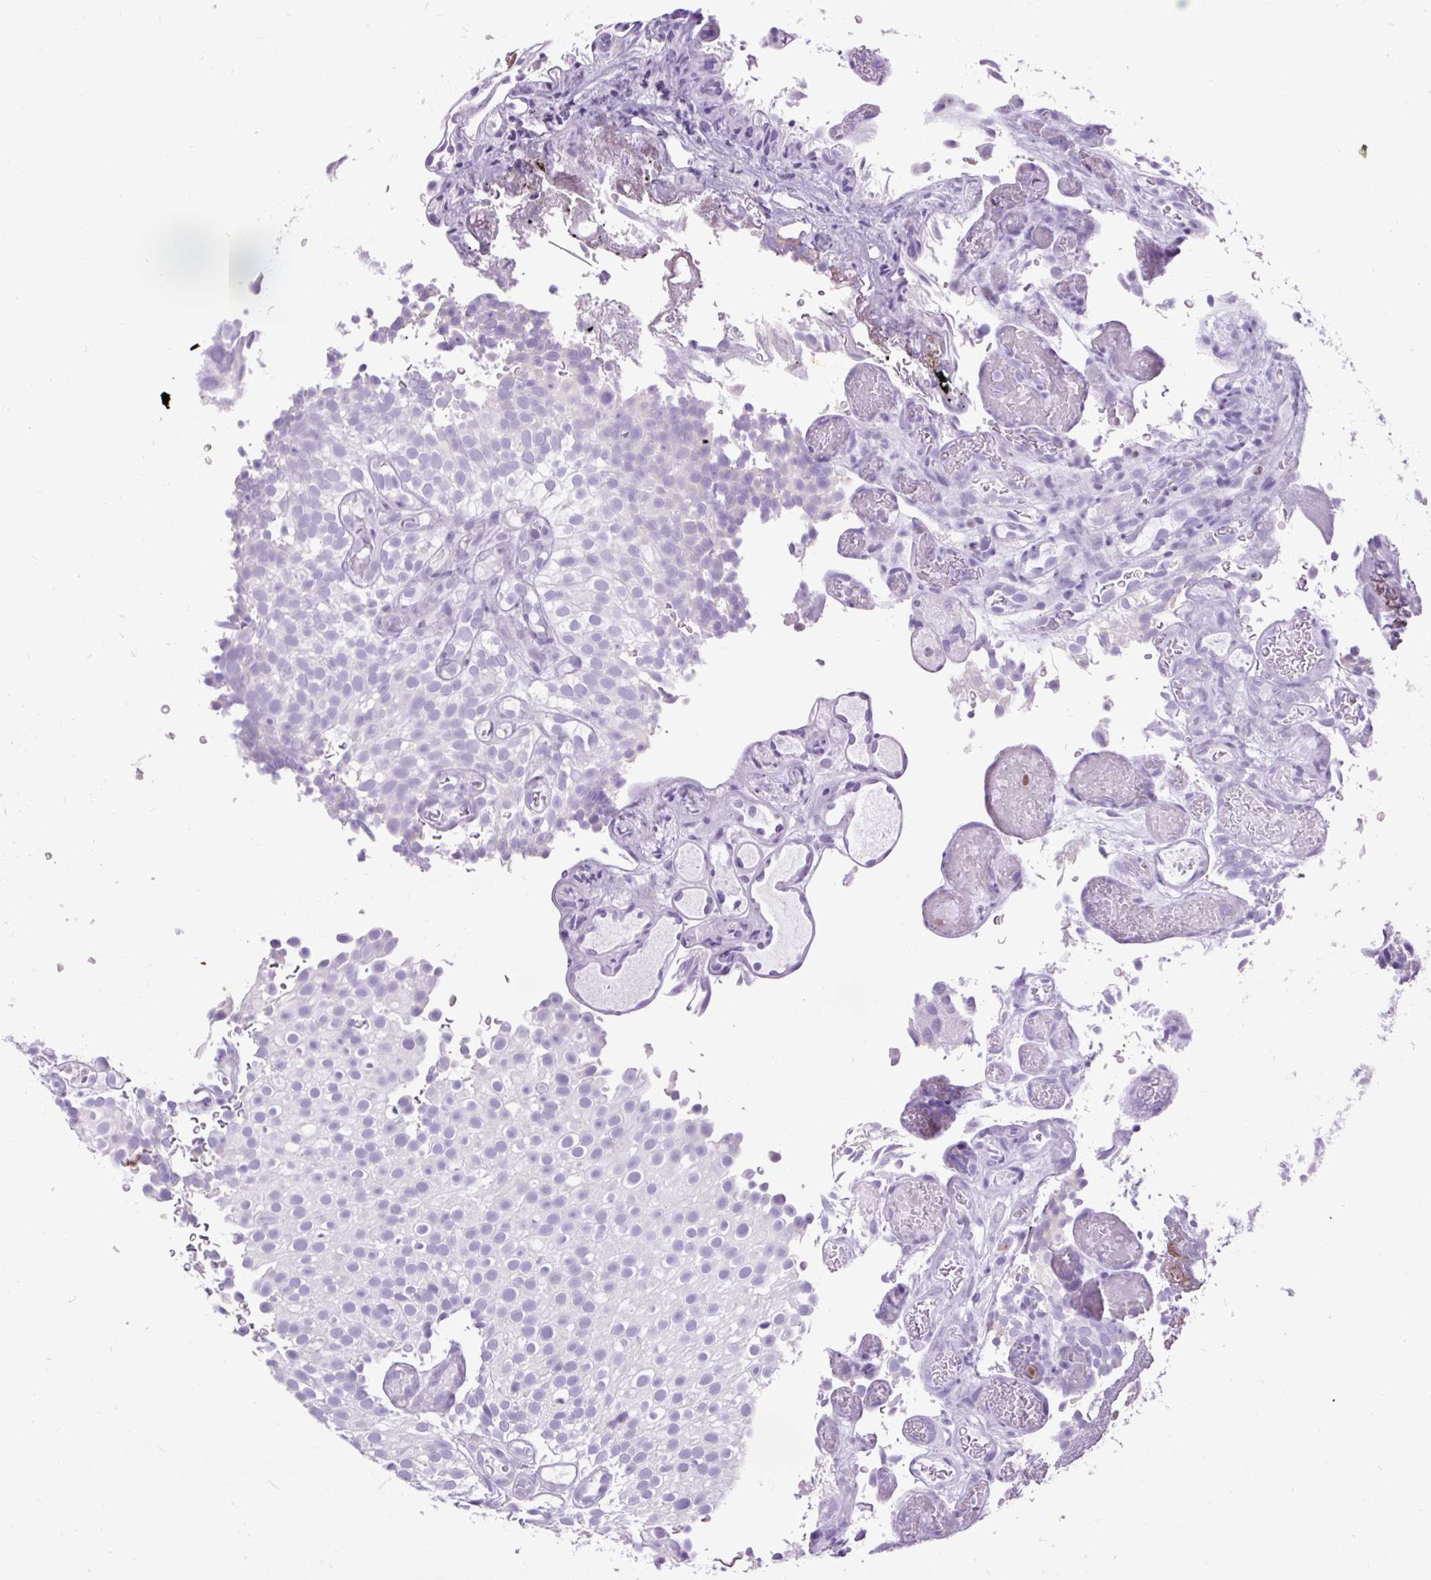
{"staining": {"intensity": "negative", "quantity": "none", "location": "none"}, "tissue": "urothelial cancer", "cell_type": "Tumor cells", "image_type": "cancer", "snomed": [{"axis": "morphology", "description": "Urothelial carcinoma, Low grade"}, {"axis": "topography", "description": "Urinary bladder"}], "caption": "Urothelial cancer was stained to show a protein in brown. There is no significant expression in tumor cells. (DAB immunohistochemistry (IHC) visualized using brightfield microscopy, high magnification).", "gene": "SPC24", "patient": {"sex": "male", "age": 78}}